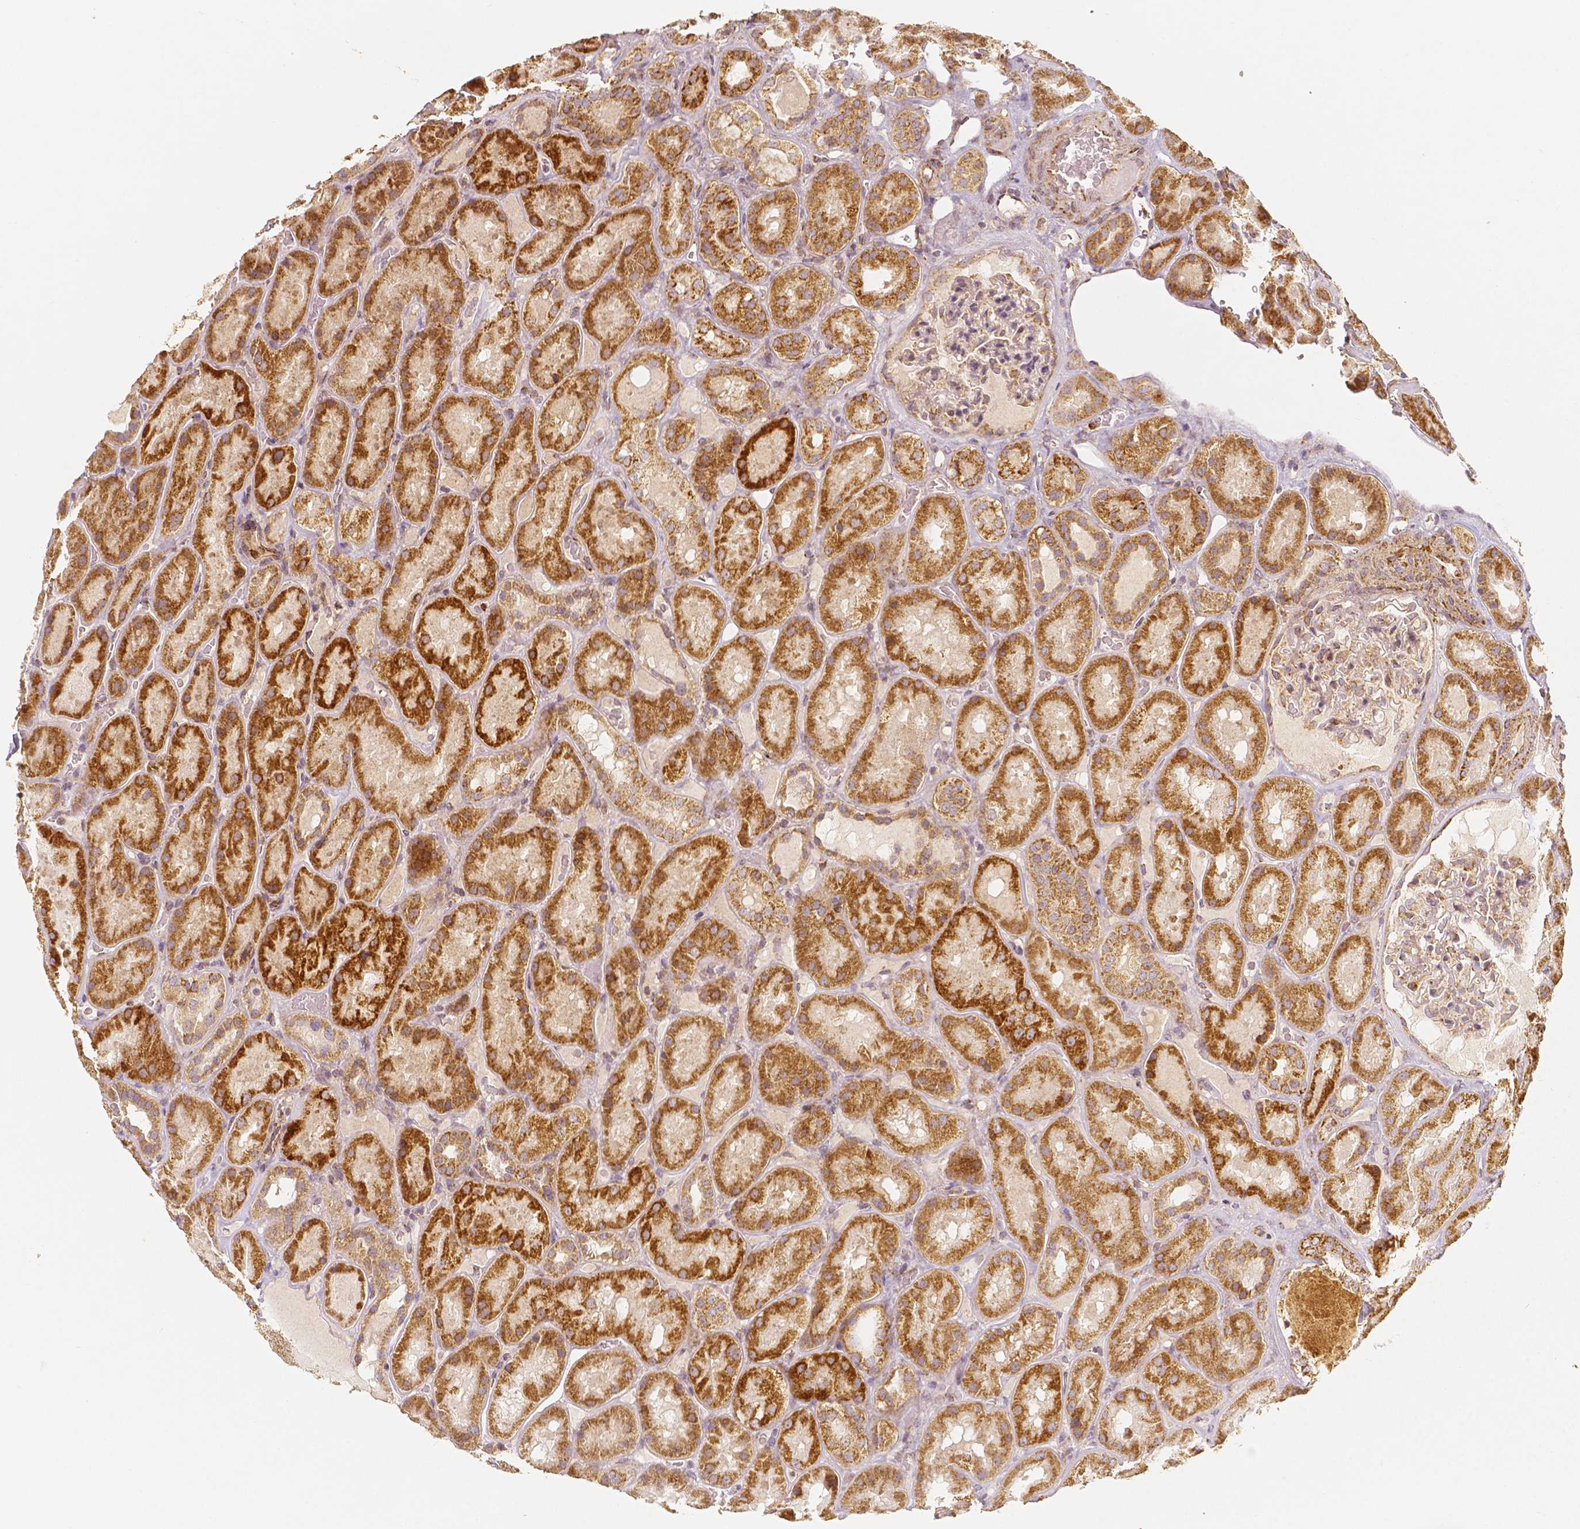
{"staining": {"intensity": "weak", "quantity": "<25%", "location": "cytoplasmic/membranous"}, "tissue": "kidney", "cell_type": "Cells in glomeruli", "image_type": "normal", "snomed": [{"axis": "morphology", "description": "Normal tissue, NOS"}, {"axis": "topography", "description": "Kidney"}], "caption": "Photomicrograph shows no protein positivity in cells in glomeruli of normal kidney. (Stains: DAB immunohistochemistry with hematoxylin counter stain, Microscopy: brightfield microscopy at high magnification).", "gene": "PGAM5", "patient": {"sex": "male", "age": 73}}